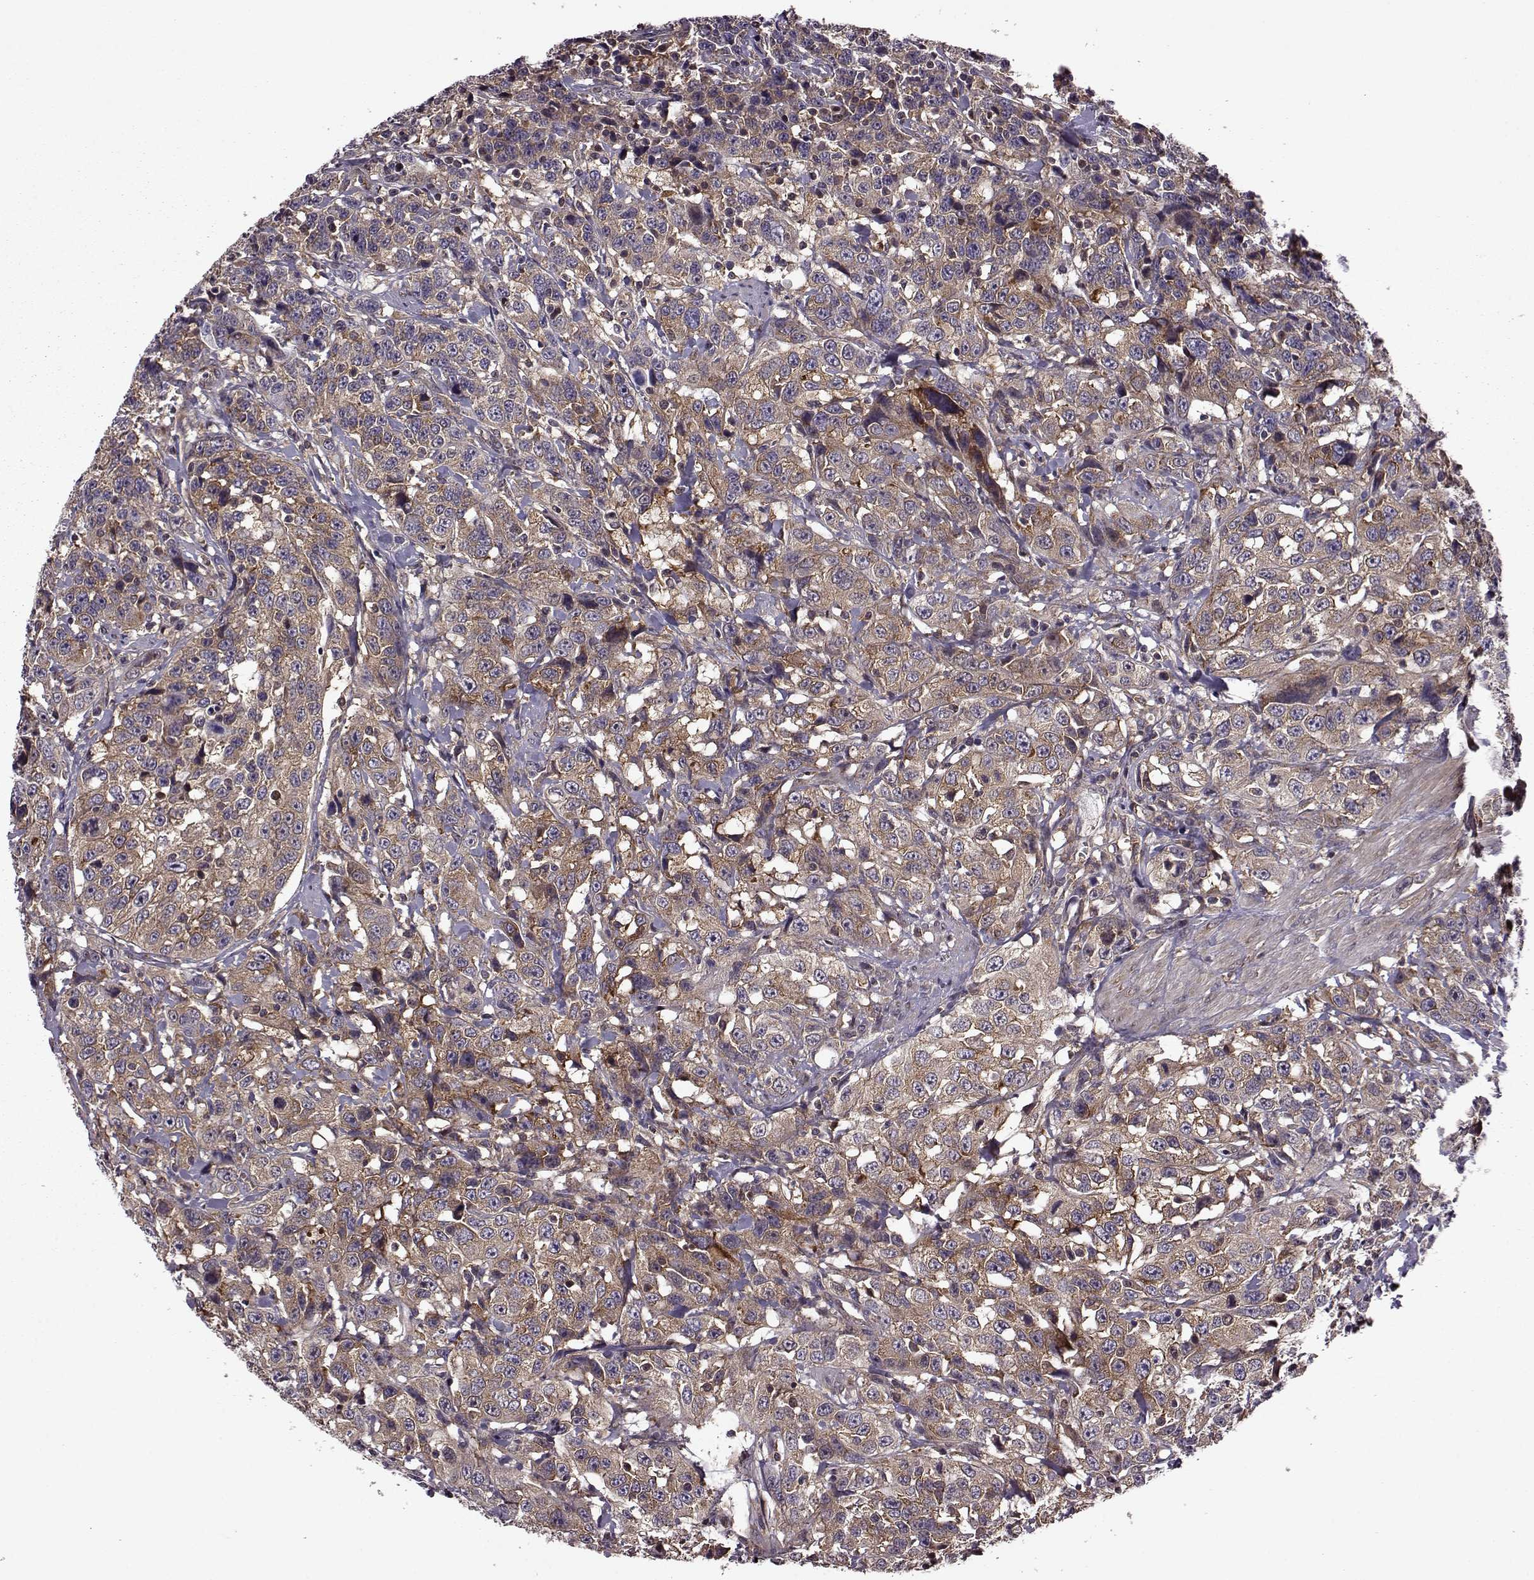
{"staining": {"intensity": "strong", "quantity": ">75%", "location": "cytoplasmic/membranous"}, "tissue": "urothelial cancer", "cell_type": "Tumor cells", "image_type": "cancer", "snomed": [{"axis": "morphology", "description": "Urothelial carcinoma, NOS"}, {"axis": "morphology", "description": "Urothelial carcinoma, High grade"}, {"axis": "topography", "description": "Urinary bladder"}], "caption": "Urothelial cancer was stained to show a protein in brown. There is high levels of strong cytoplasmic/membranous staining in about >75% of tumor cells. Nuclei are stained in blue.", "gene": "URI1", "patient": {"sex": "female", "age": 73}}